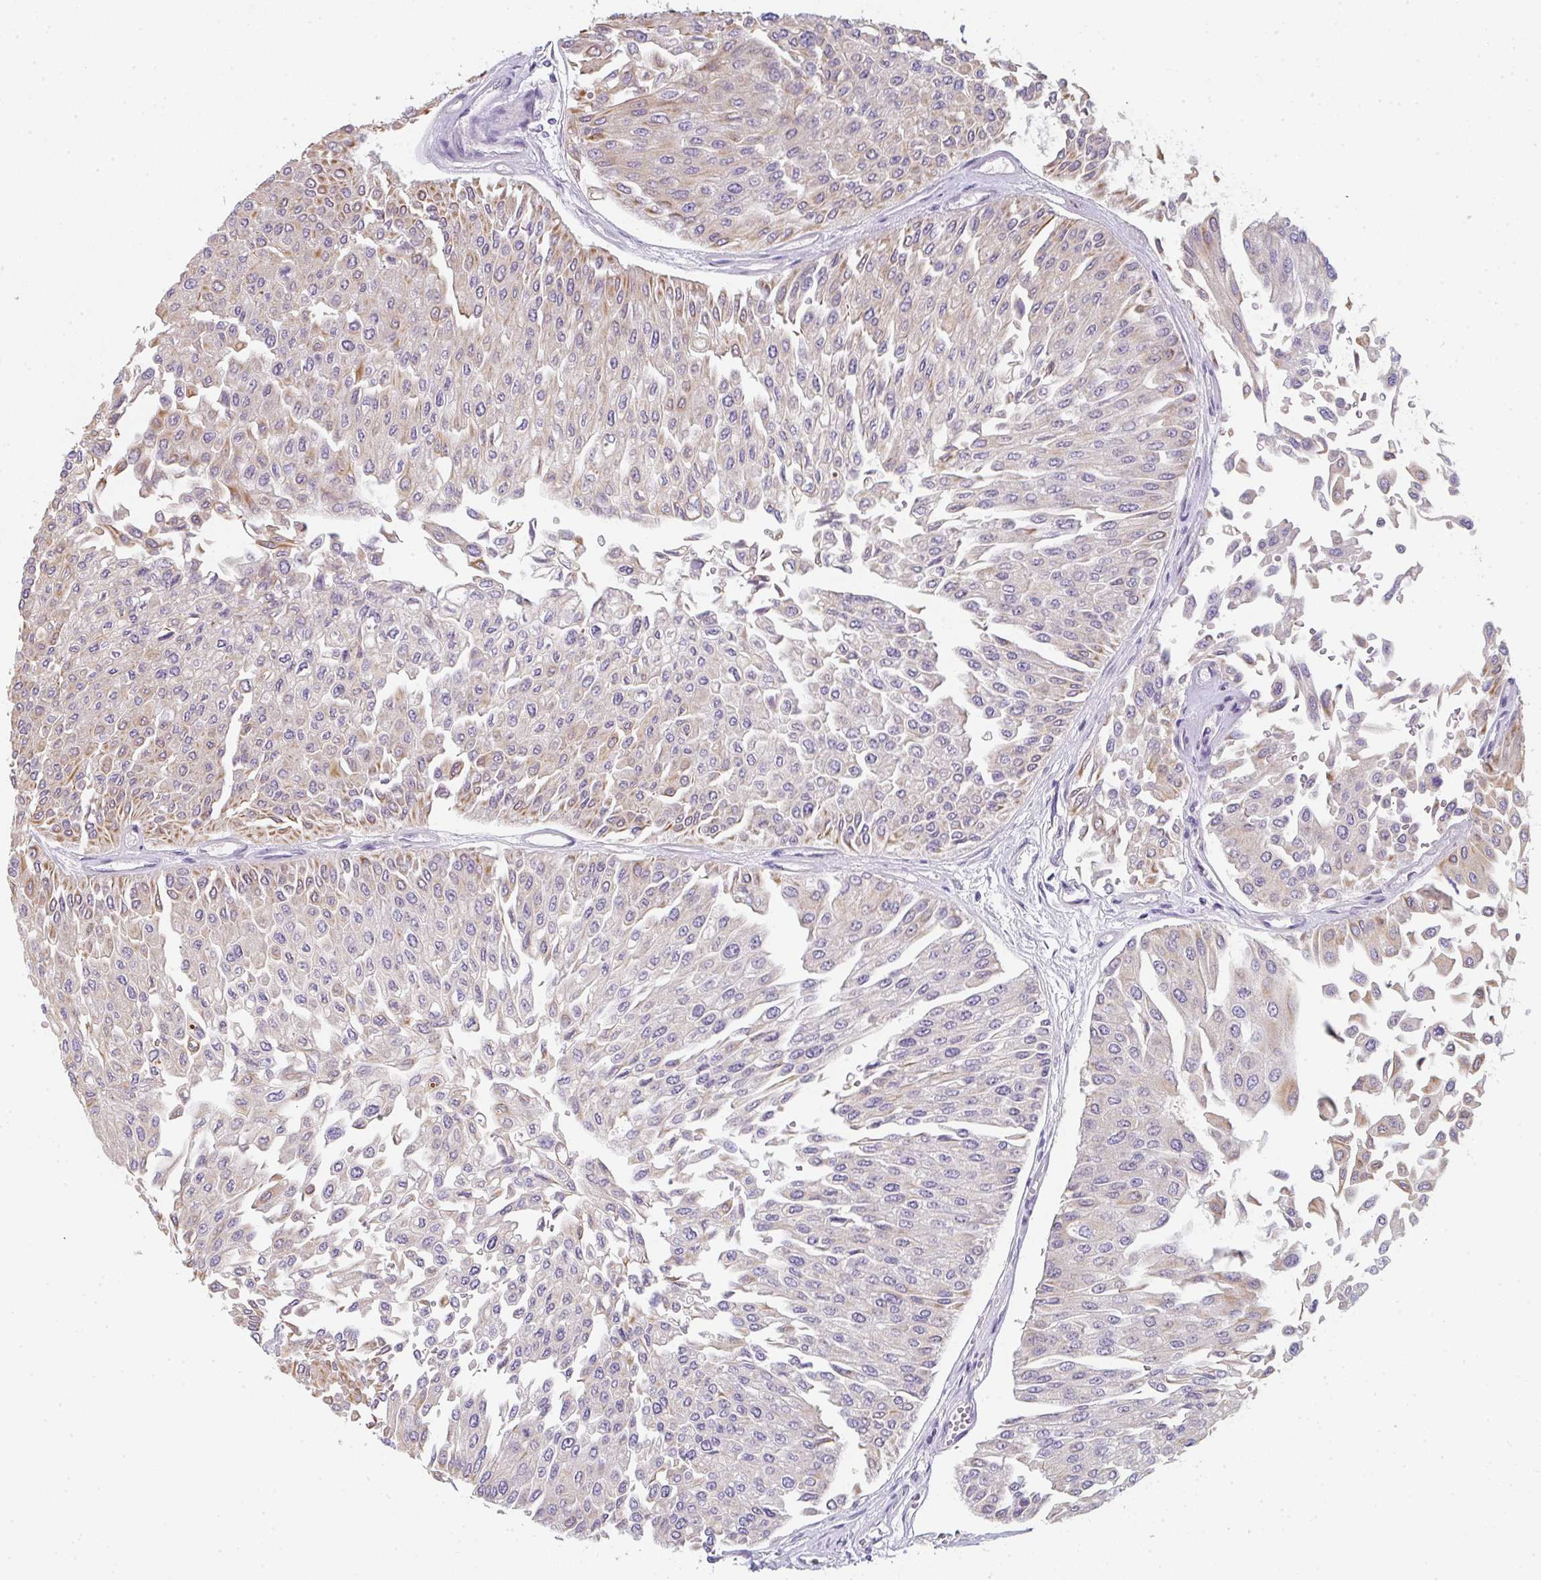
{"staining": {"intensity": "weak", "quantity": "25%-75%", "location": "cytoplasmic/membranous"}, "tissue": "urothelial cancer", "cell_type": "Tumor cells", "image_type": "cancer", "snomed": [{"axis": "morphology", "description": "Urothelial carcinoma, Low grade"}, {"axis": "topography", "description": "Urinary bladder"}], "caption": "An image of low-grade urothelial carcinoma stained for a protein shows weak cytoplasmic/membranous brown staining in tumor cells.", "gene": "C1QTNF8", "patient": {"sex": "male", "age": 67}}